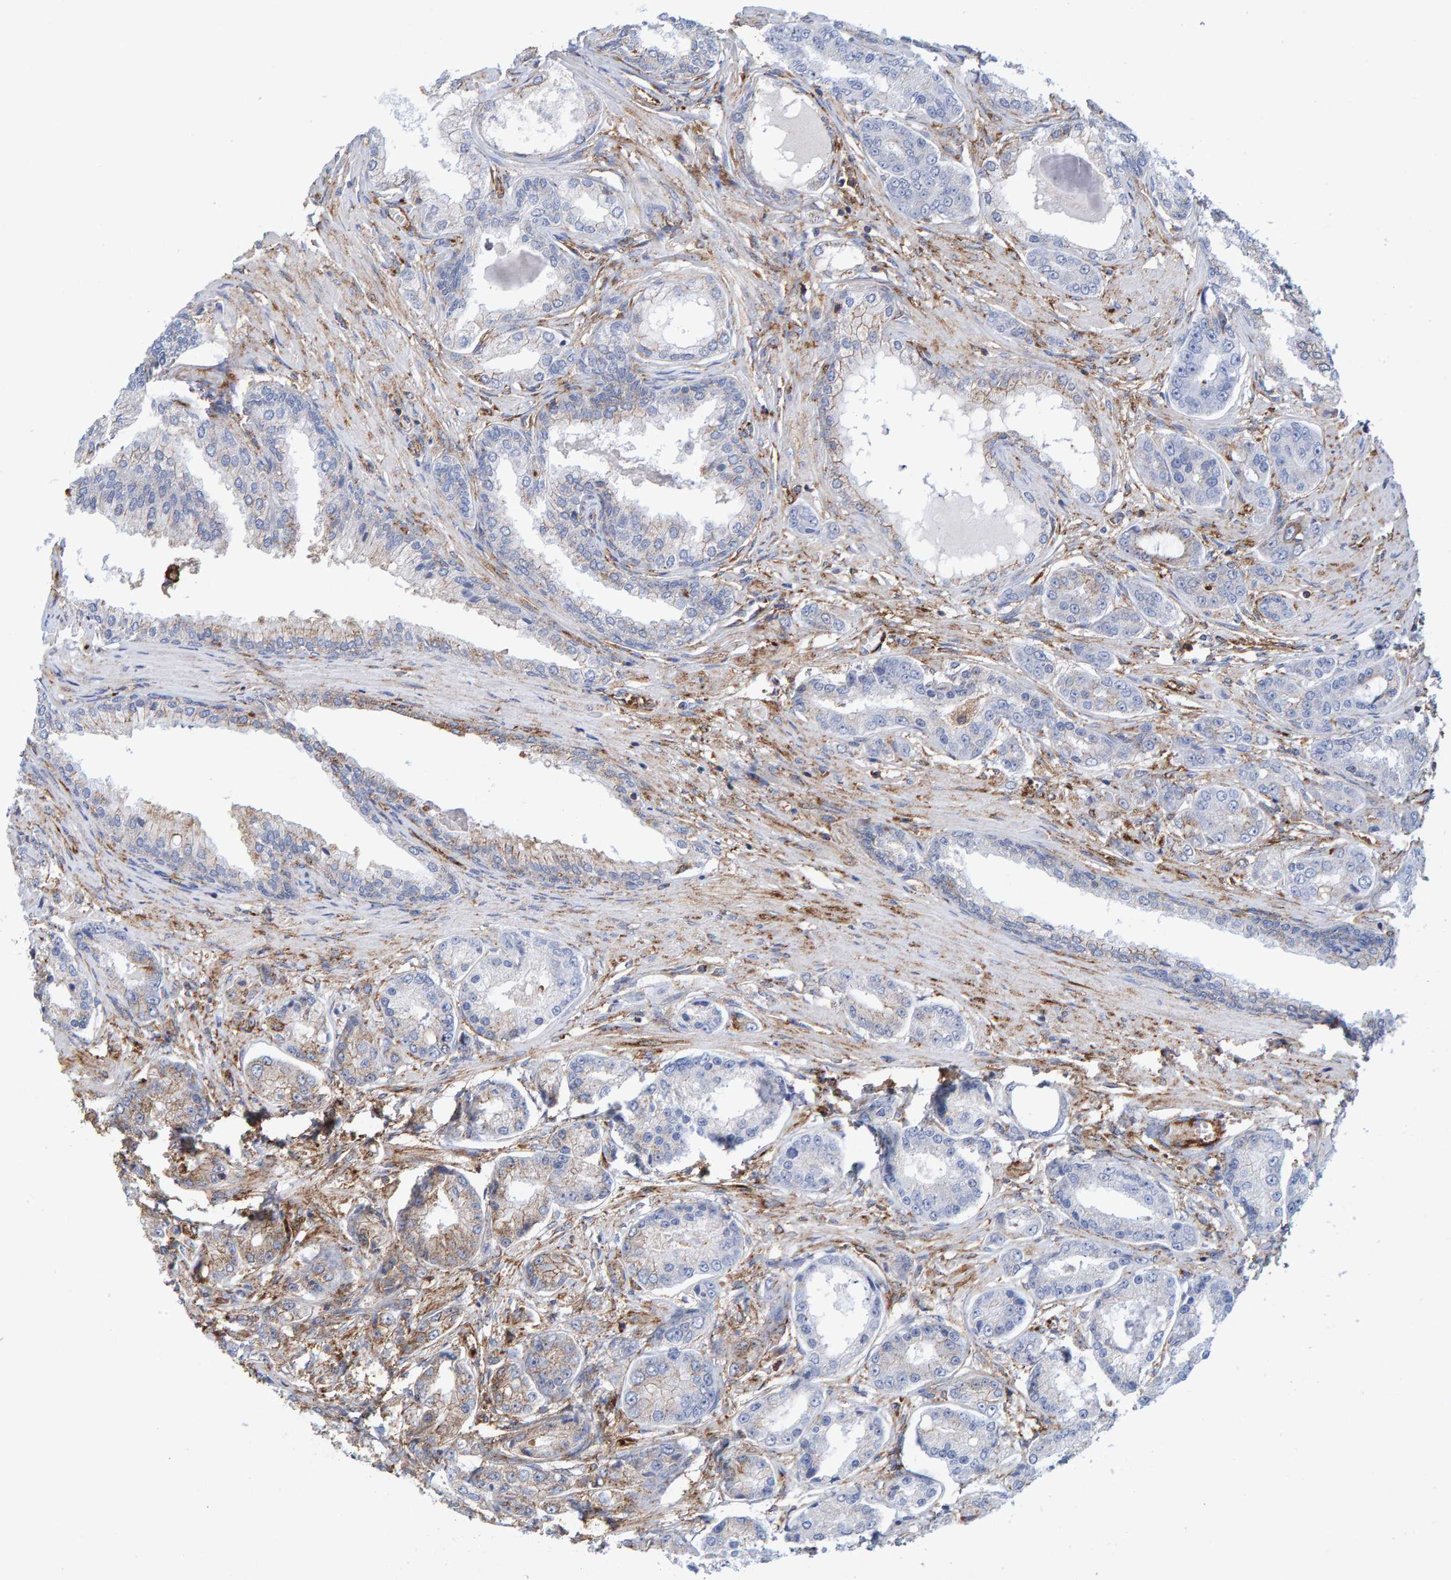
{"staining": {"intensity": "weak", "quantity": "<25%", "location": "cytoplasmic/membranous"}, "tissue": "prostate cancer", "cell_type": "Tumor cells", "image_type": "cancer", "snomed": [{"axis": "morphology", "description": "Adenocarcinoma, High grade"}, {"axis": "topography", "description": "Prostate"}], "caption": "Tumor cells show no significant staining in high-grade adenocarcinoma (prostate).", "gene": "MVP", "patient": {"sex": "male", "age": 59}}